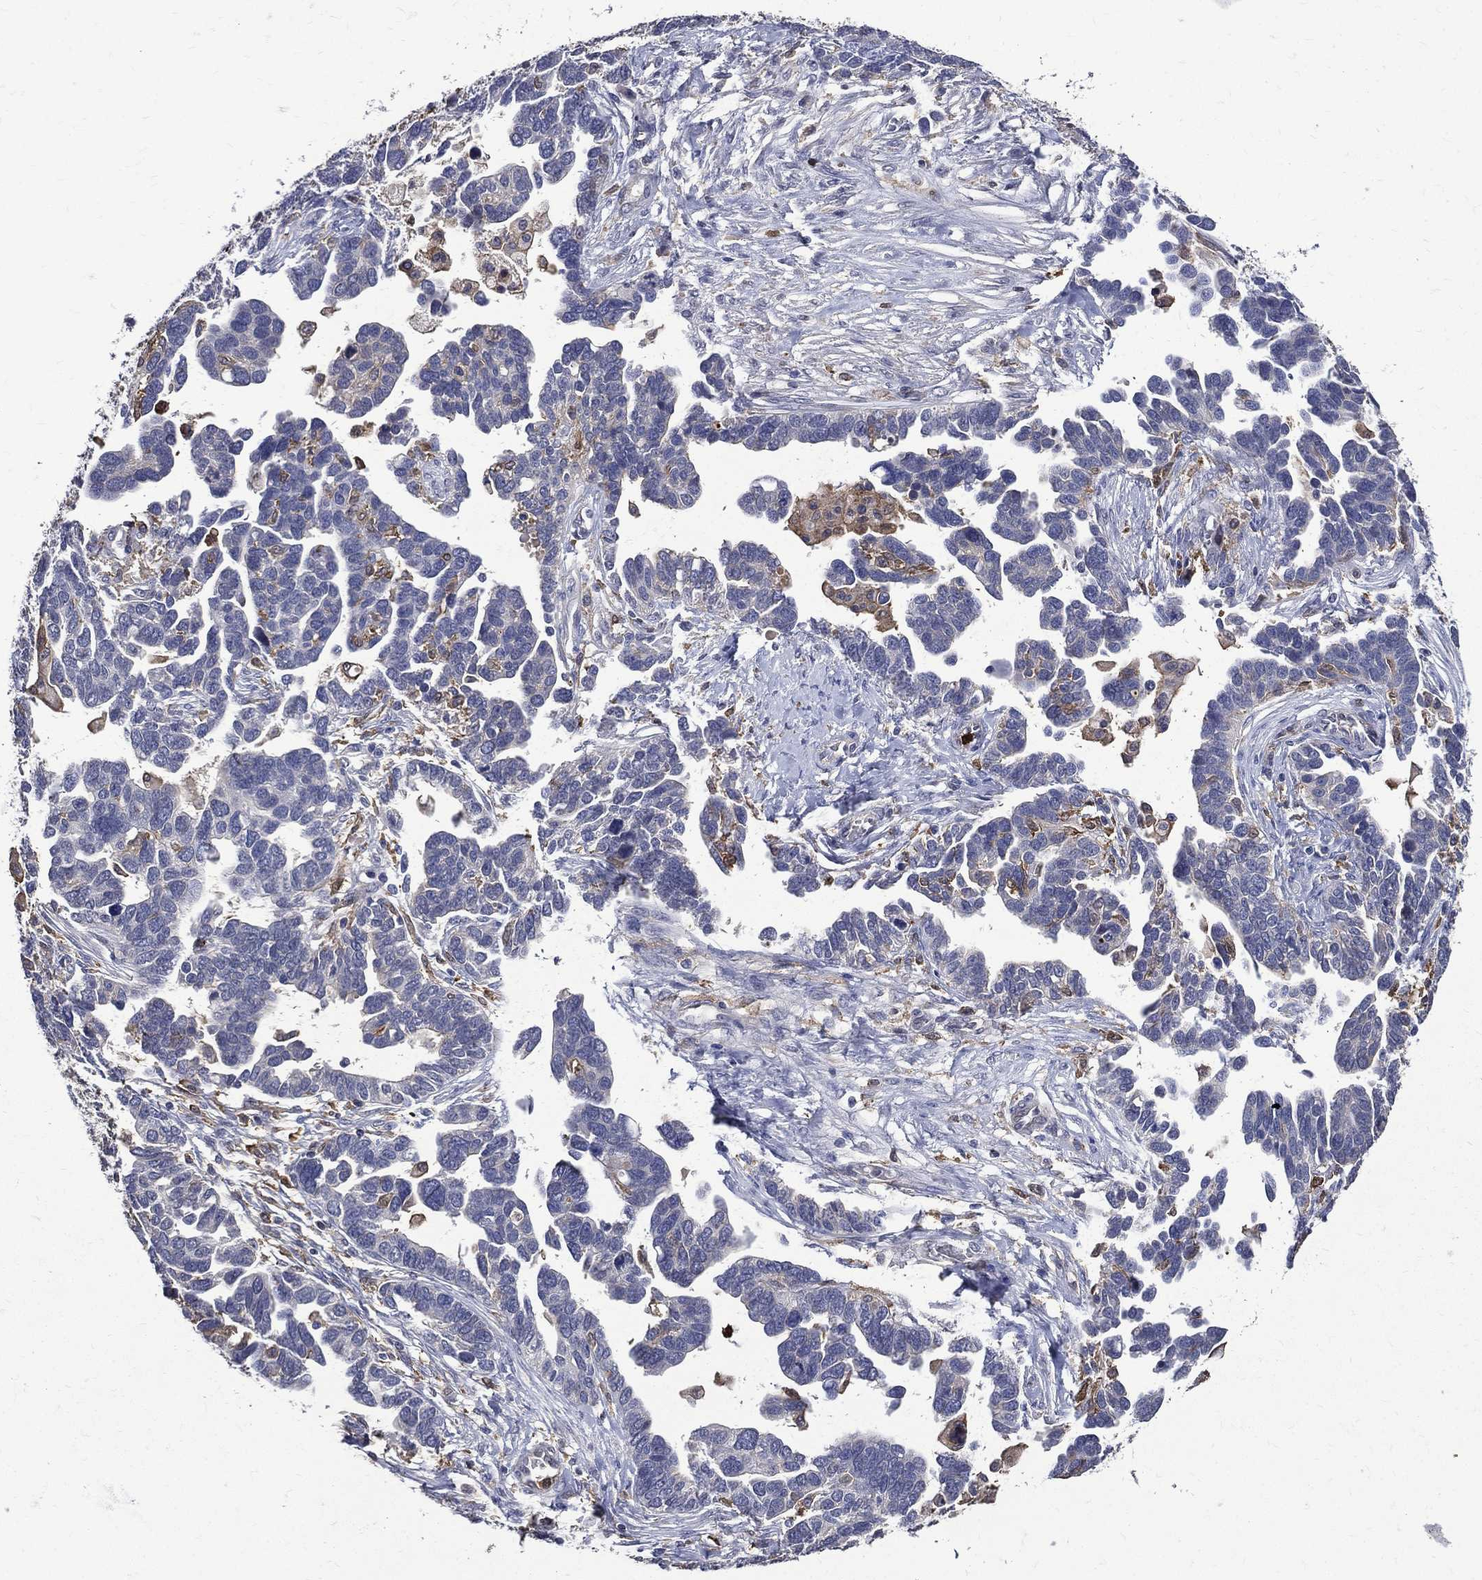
{"staining": {"intensity": "negative", "quantity": "none", "location": "none"}, "tissue": "ovarian cancer", "cell_type": "Tumor cells", "image_type": "cancer", "snomed": [{"axis": "morphology", "description": "Cystadenocarcinoma, serous, NOS"}, {"axis": "topography", "description": "Ovary"}], "caption": "Immunohistochemistry of ovarian cancer shows no staining in tumor cells. The staining was performed using DAB to visualize the protein expression in brown, while the nuclei were stained in blue with hematoxylin (Magnification: 20x).", "gene": "GPR171", "patient": {"sex": "female", "age": 54}}